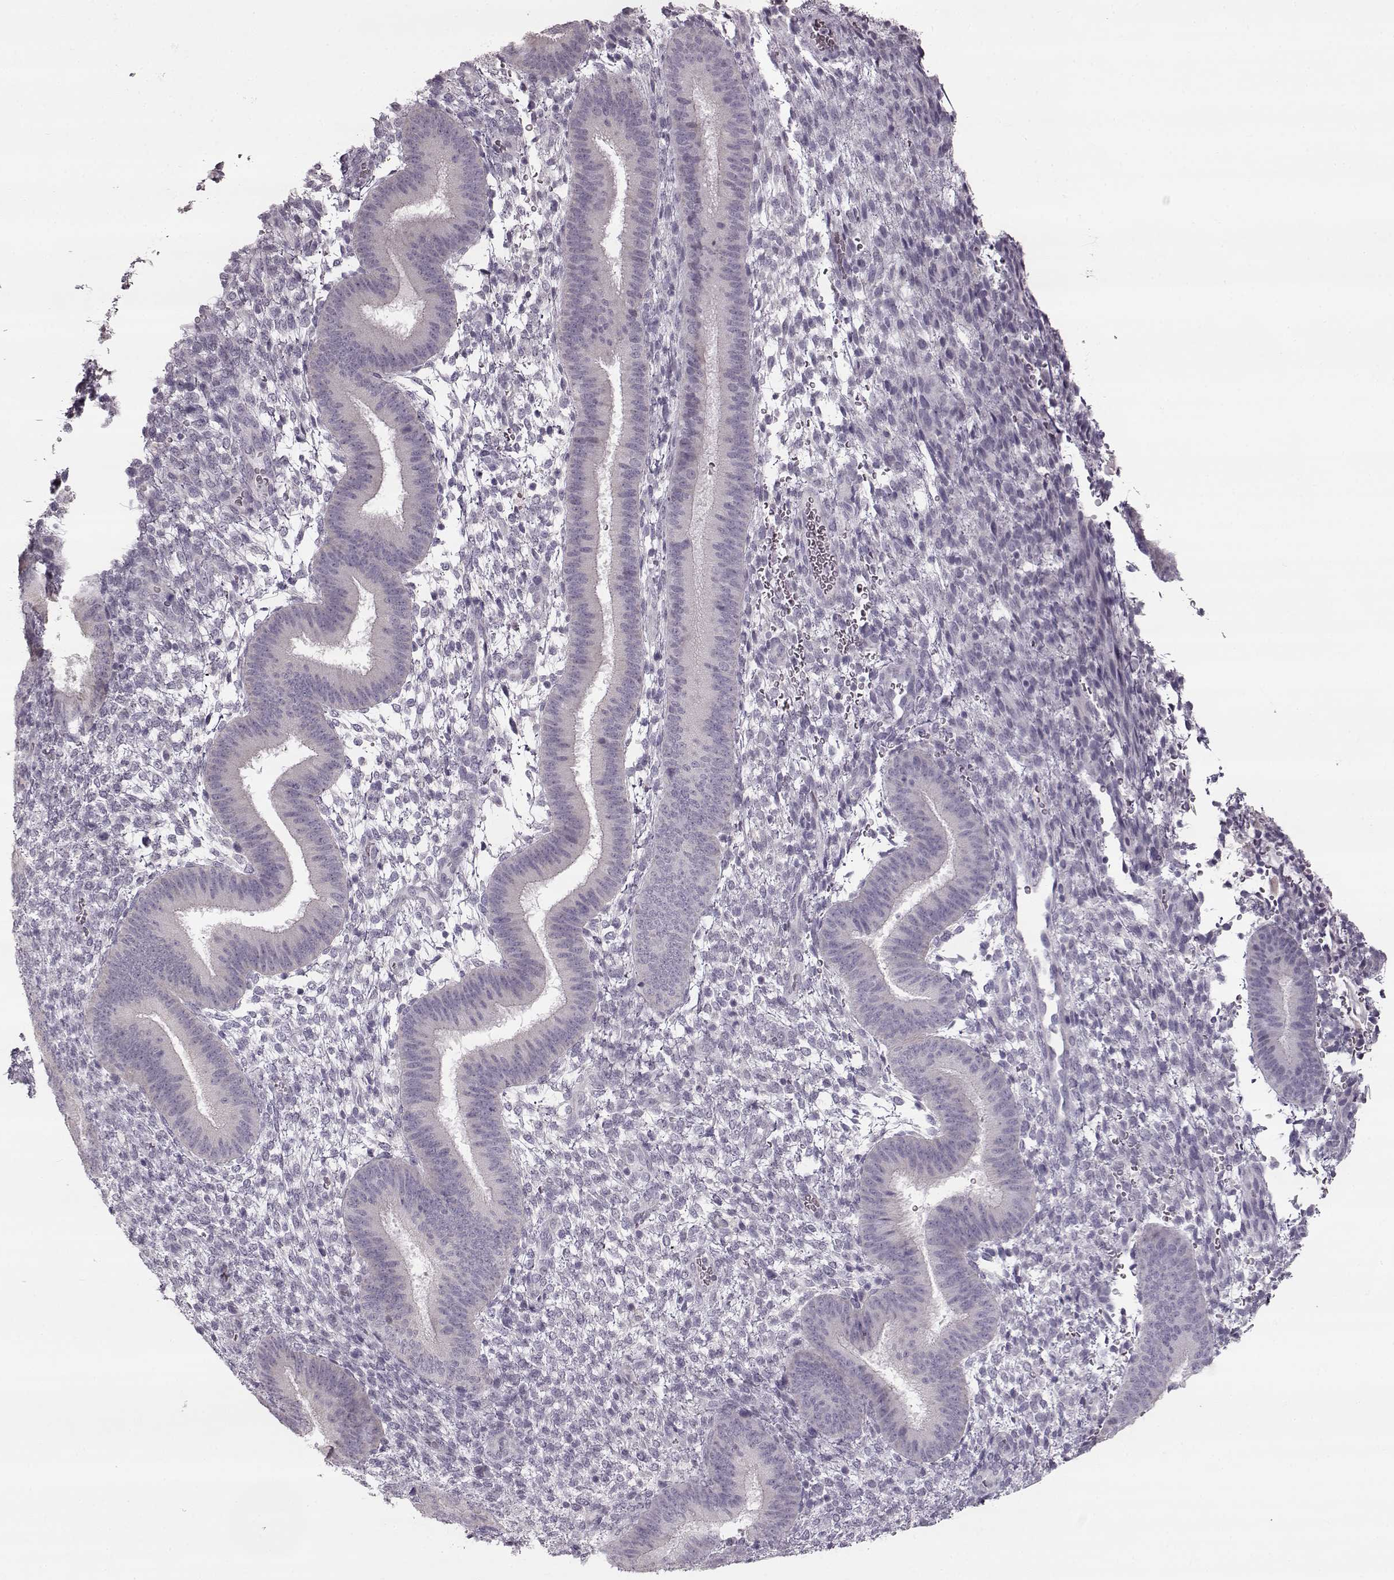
{"staining": {"intensity": "negative", "quantity": "none", "location": "none"}, "tissue": "endometrium", "cell_type": "Cells in endometrial stroma", "image_type": "normal", "snomed": [{"axis": "morphology", "description": "Normal tissue, NOS"}, {"axis": "topography", "description": "Endometrium"}], "caption": "Immunohistochemistry (IHC) of unremarkable endometrium displays no staining in cells in endometrial stroma.", "gene": "MAP6D1", "patient": {"sex": "female", "age": 39}}